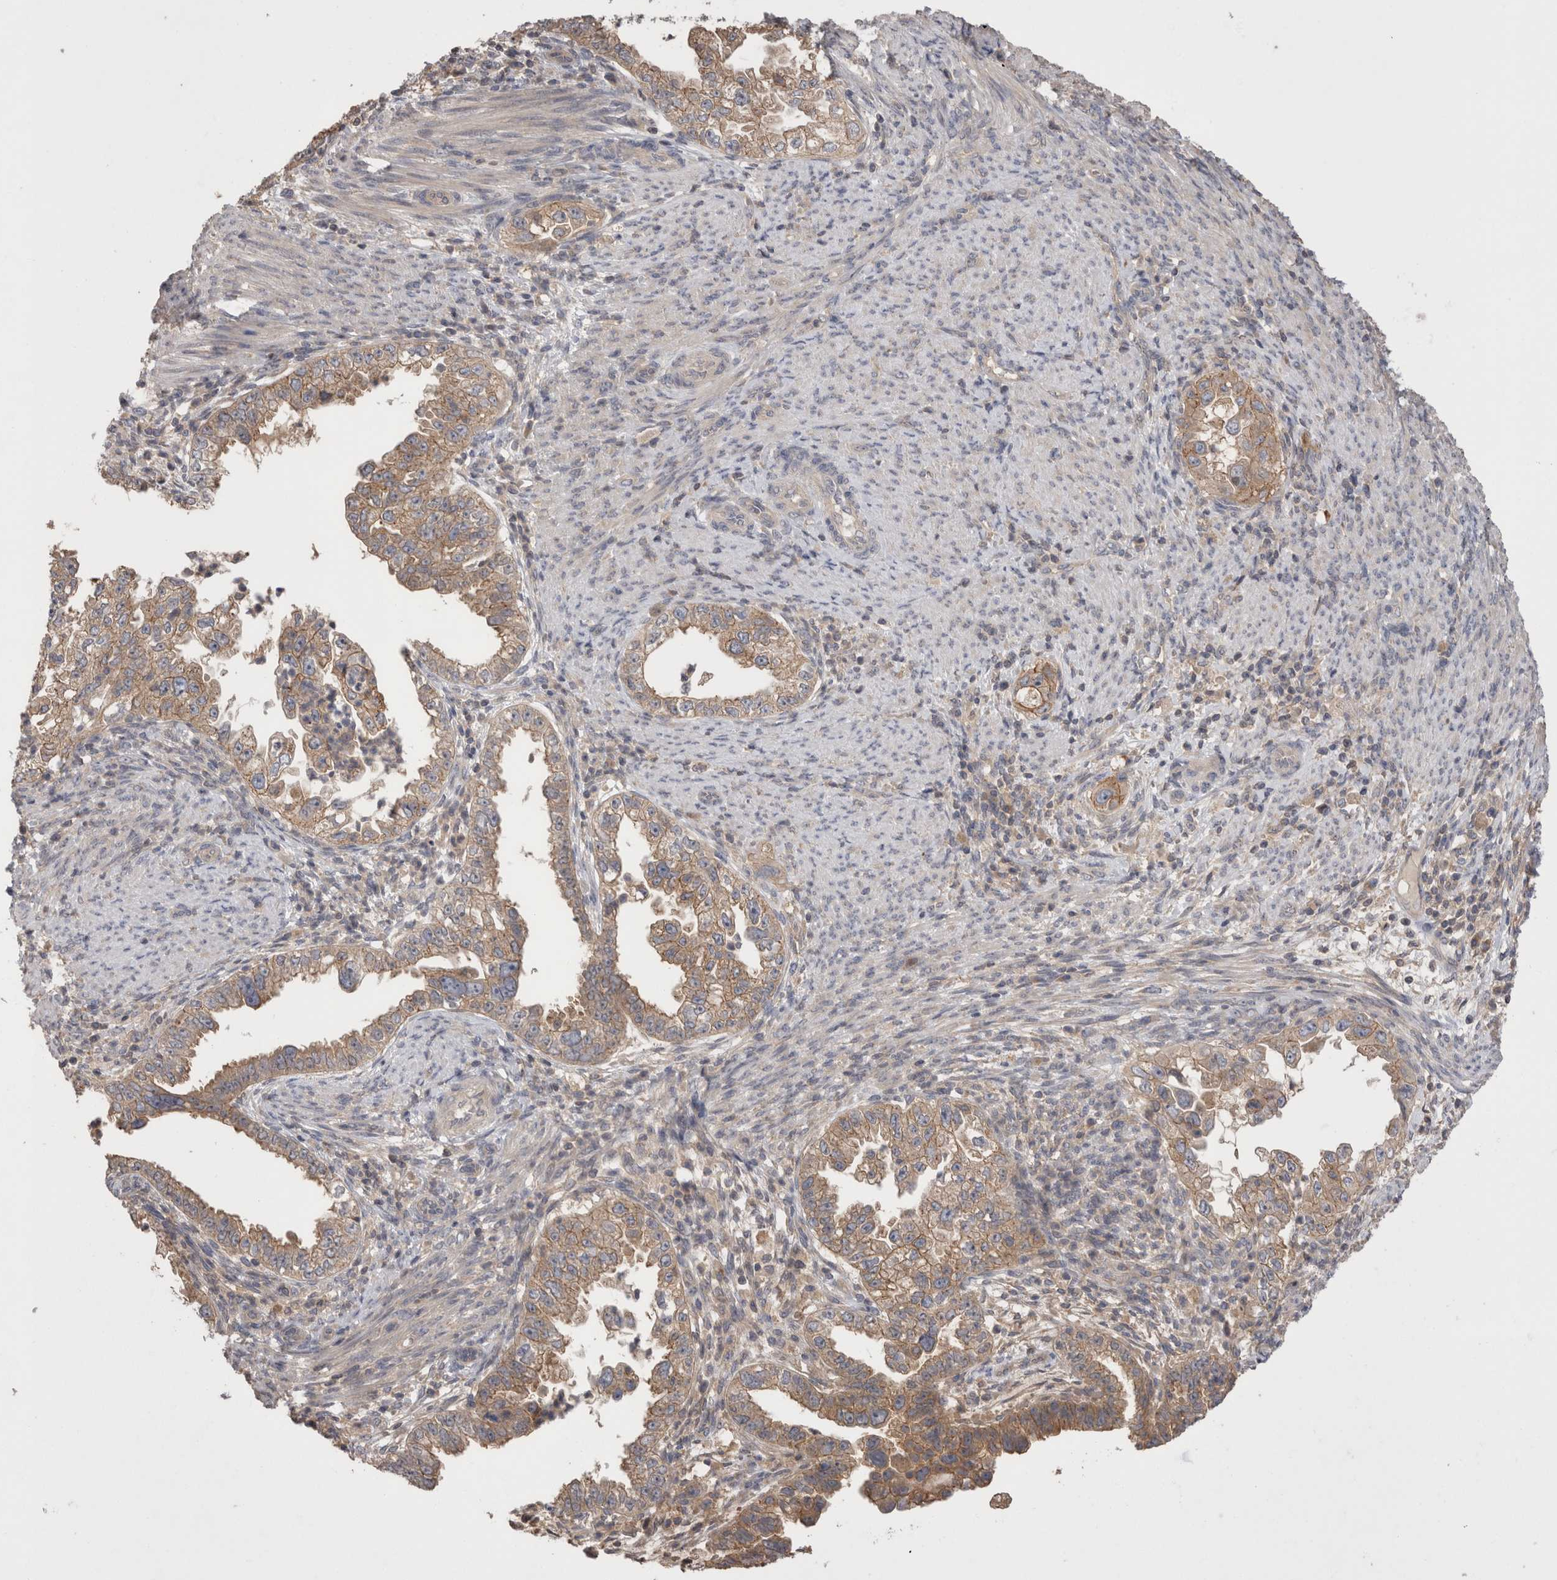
{"staining": {"intensity": "moderate", "quantity": ">75%", "location": "cytoplasmic/membranous"}, "tissue": "endometrial cancer", "cell_type": "Tumor cells", "image_type": "cancer", "snomed": [{"axis": "morphology", "description": "Adenocarcinoma, NOS"}, {"axis": "topography", "description": "Endometrium"}], "caption": "Endometrial cancer stained with a protein marker shows moderate staining in tumor cells.", "gene": "OTOR", "patient": {"sex": "female", "age": 85}}